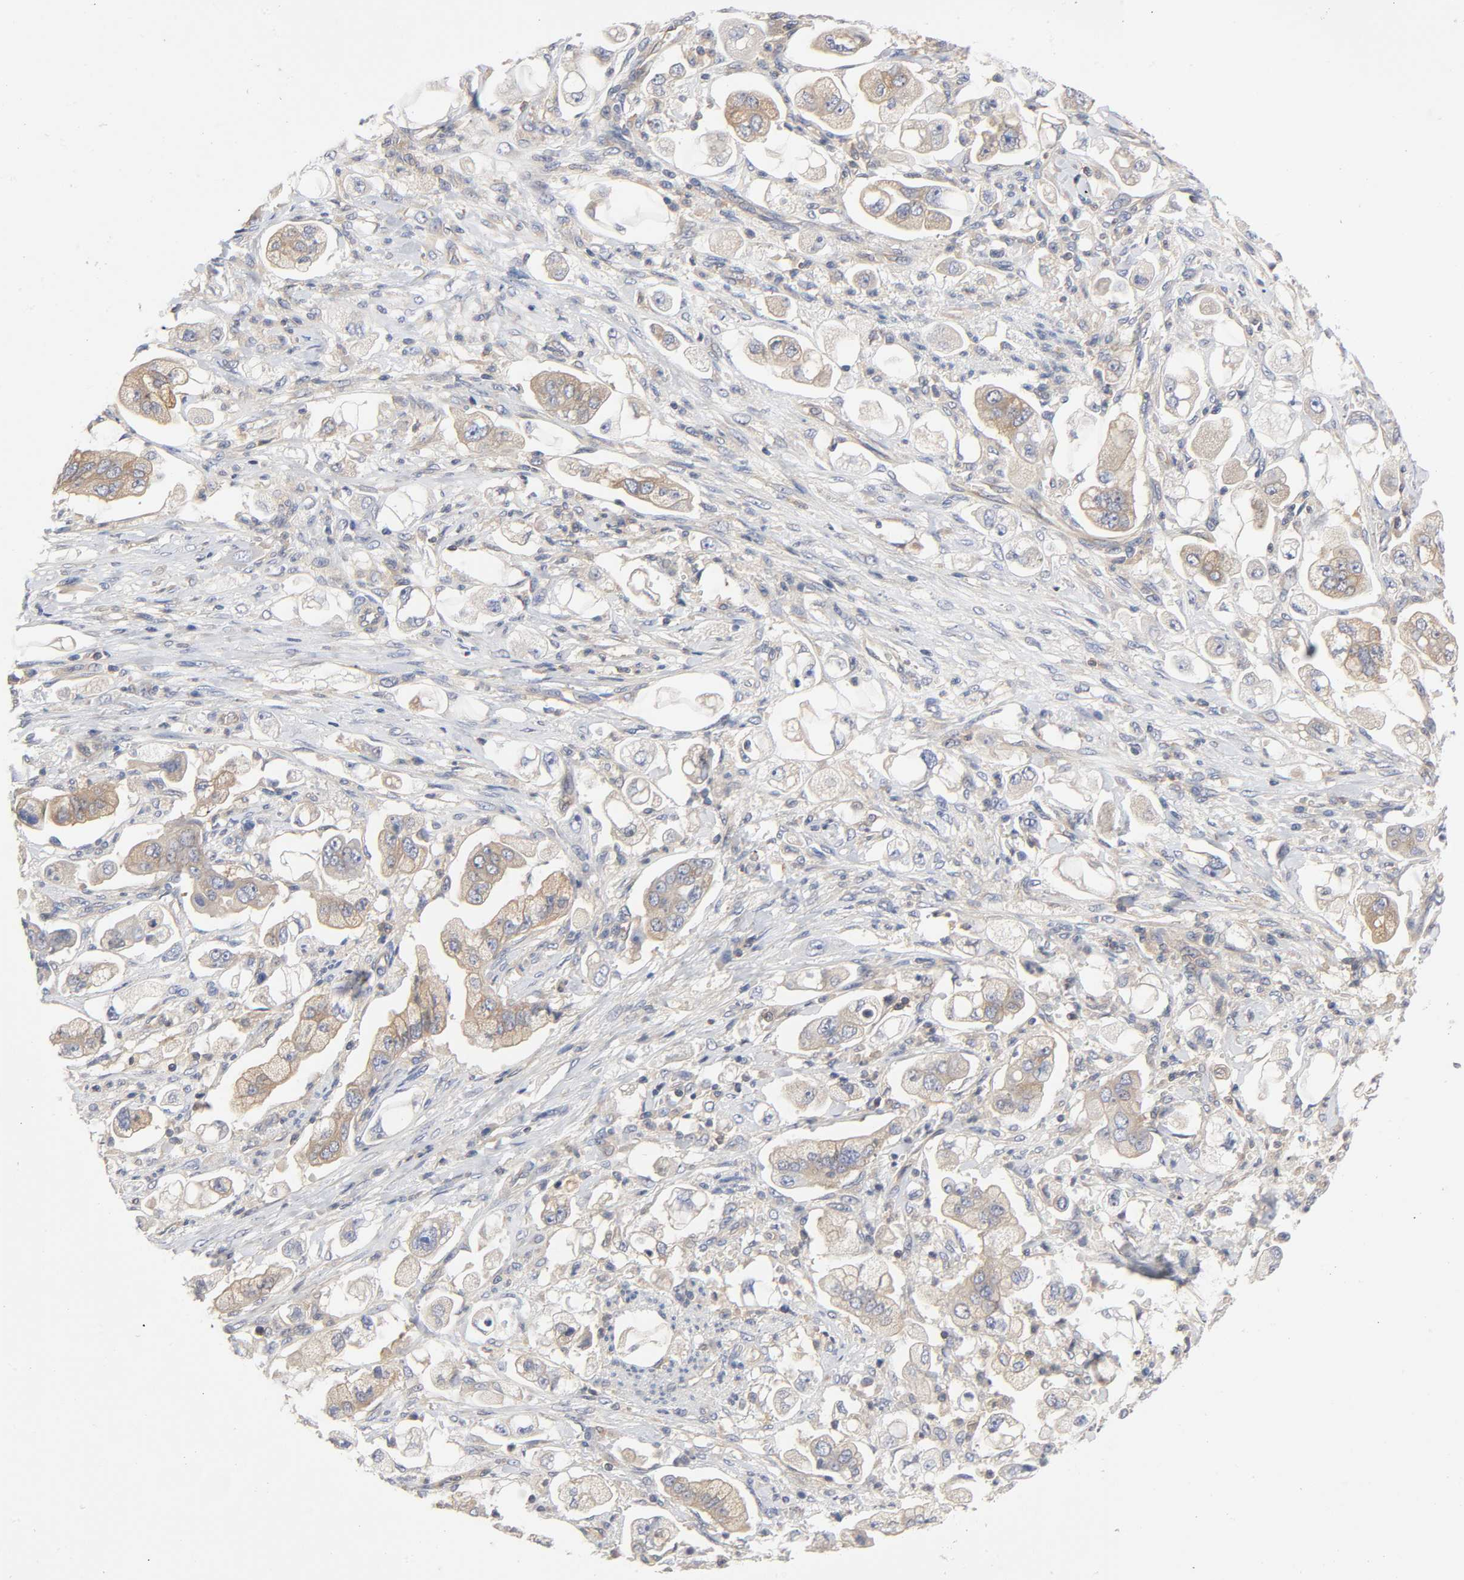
{"staining": {"intensity": "weak", "quantity": ">75%", "location": "cytoplasmic/membranous"}, "tissue": "stomach cancer", "cell_type": "Tumor cells", "image_type": "cancer", "snomed": [{"axis": "morphology", "description": "Adenocarcinoma, NOS"}, {"axis": "topography", "description": "Stomach"}], "caption": "Stomach cancer tissue shows weak cytoplasmic/membranous staining in about >75% of tumor cells, visualized by immunohistochemistry.", "gene": "PRKAB1", "patient": {"sex": "male", "age": 62}}